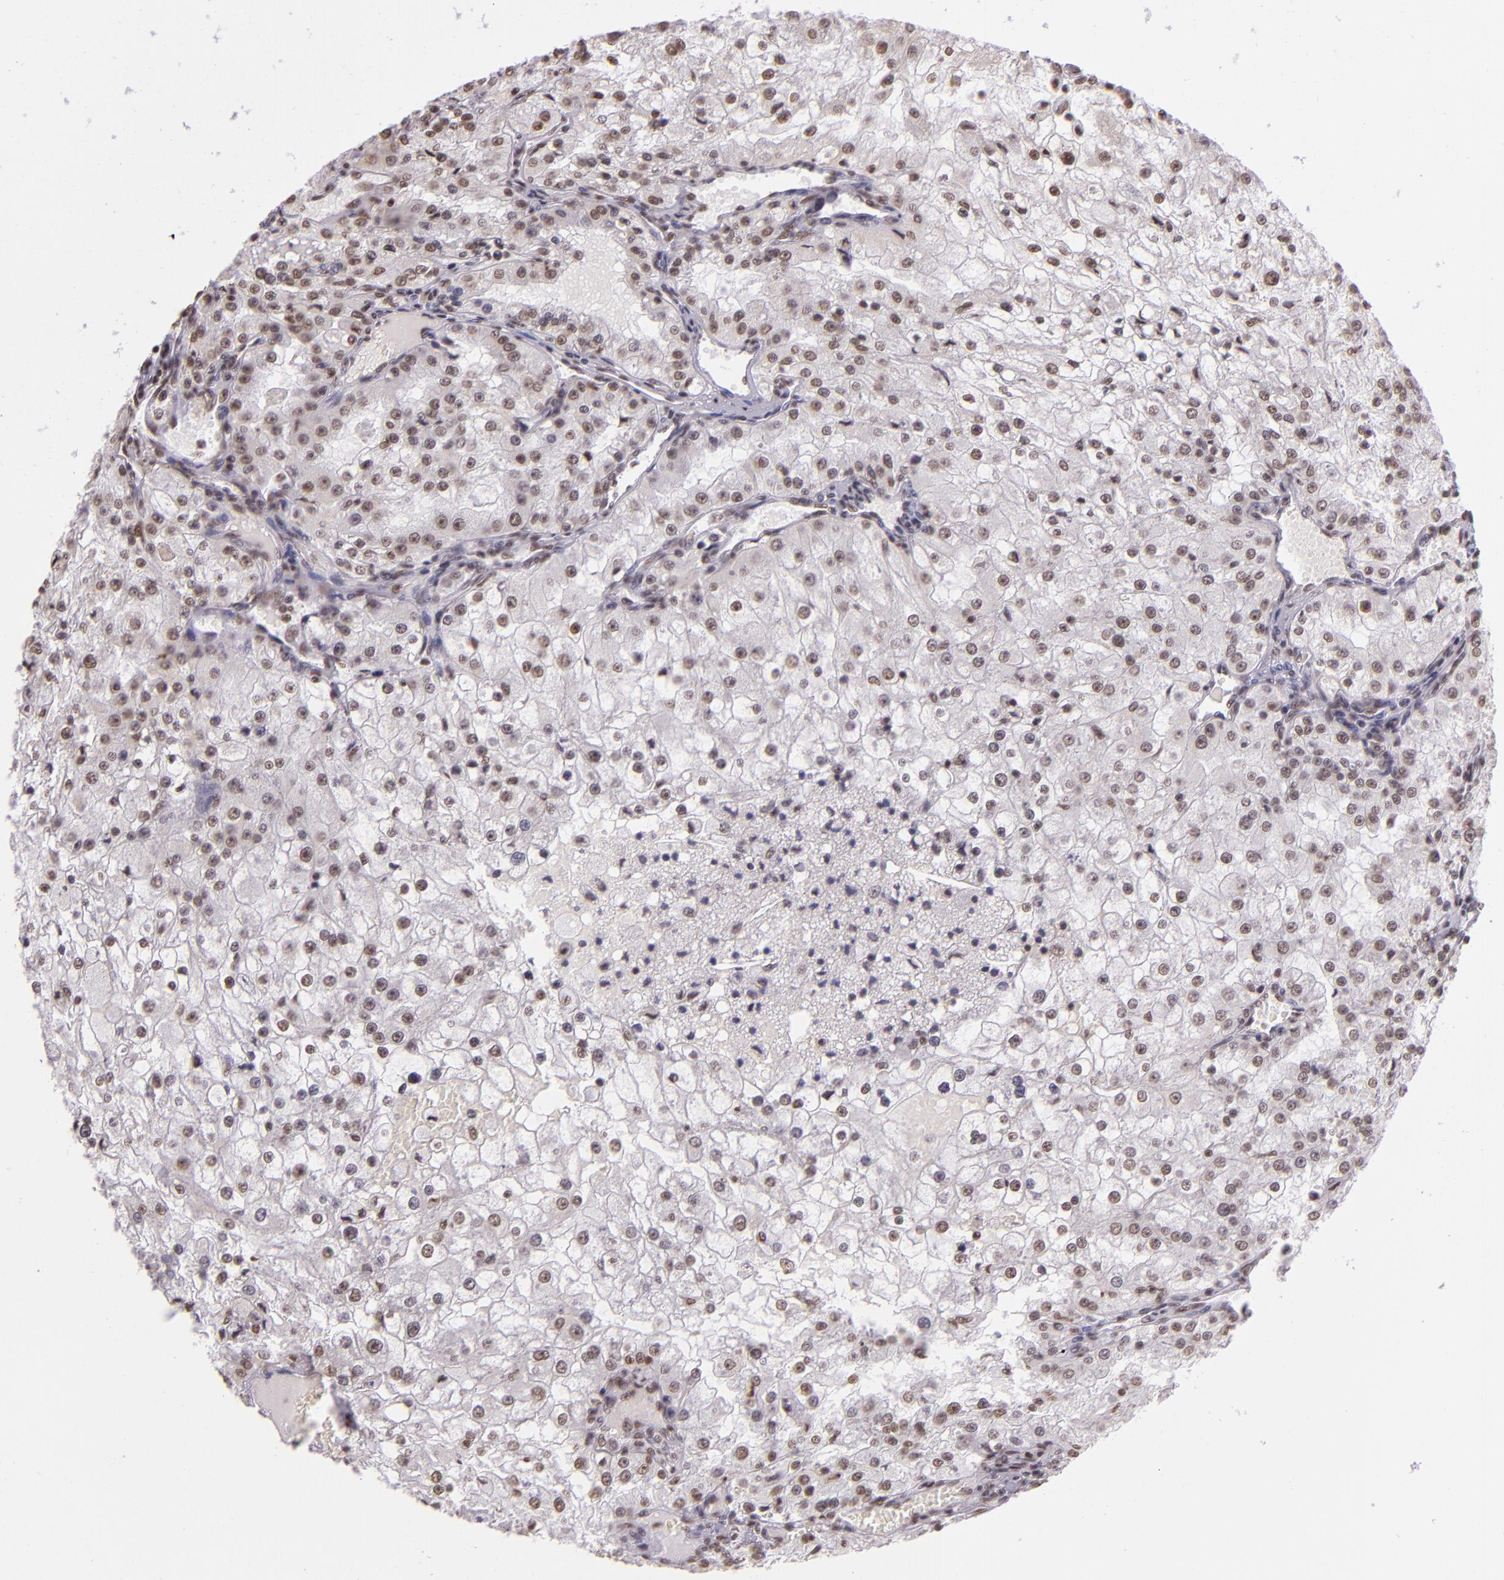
{"staining": {"intensity": "weak", "quantity": "<25%", "location": "nuclear"}, "tissue": "renal cancer", "cell_type": "Tumor cells", "image_type": "cancer", "snomed": [{"axis": "morphology", "description": "Adenocarcinoma, NOS"}, {"axis": "topography", "description": "Kidney"}], "caption": "Tumor cells show no significant protein staining in renal cancer. Nuclei are stained in blue.", "gene": "USF1", "patient": {"sex": "female", "age": 74}}